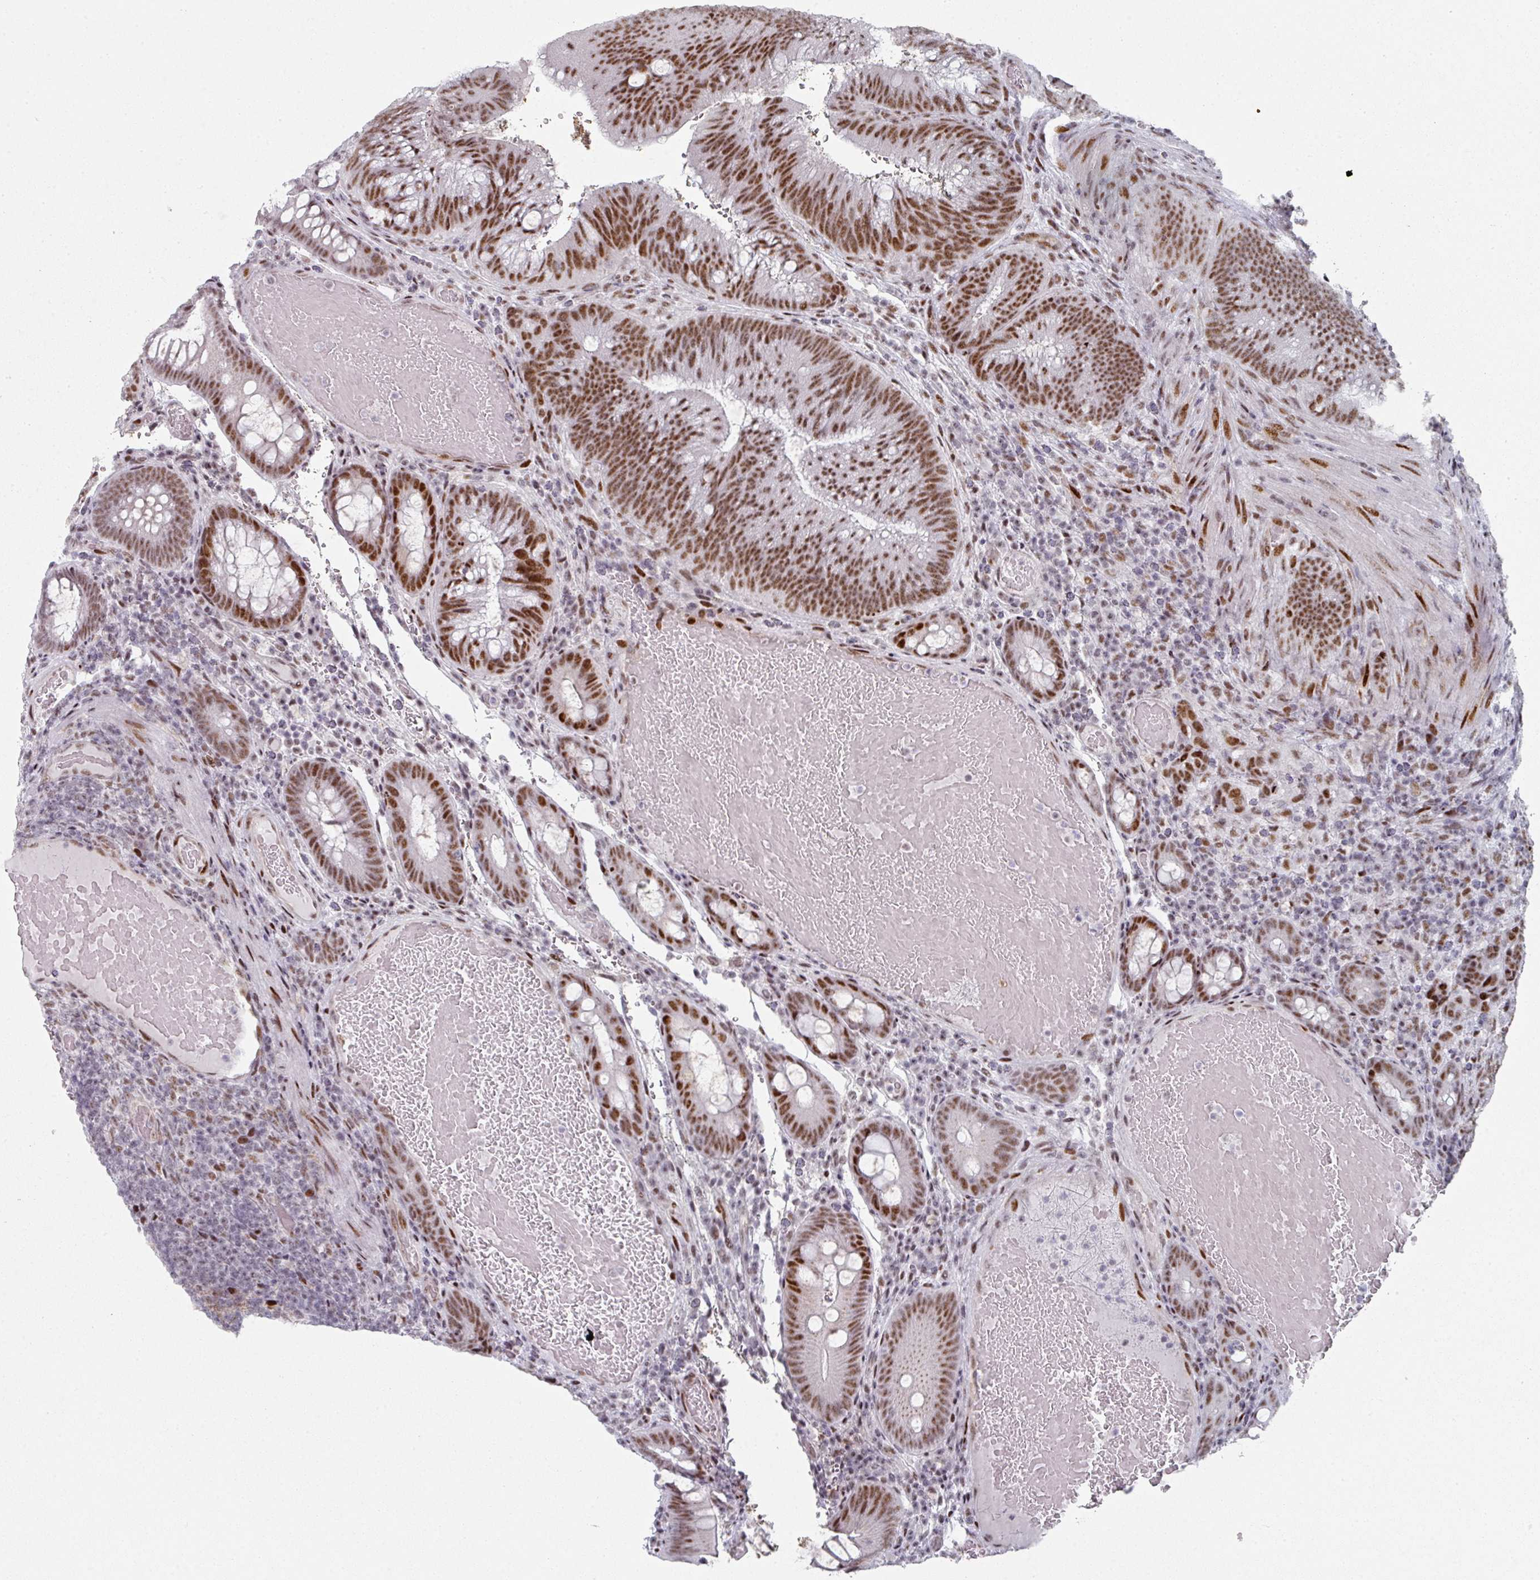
{"staining": {"intensity": "strong", "quantity": ">75%", "location": "nuclear"}, "tissue": "colorectal cancer", "cell_type": "Tumor cells", "image_type": "cancer", "snomed": [{"axis": "morphology", "description": "Adenocarcinoma, NOS"}, {"axis": "topography", "description": "Colon"}], "caption": "Immunohistochemical staining of colorectal adenocarcinoma shows strong nuclear protein staining in approximately >75% of tumor cells.", "gene": "SF3B5", "patient": {"sex": "female", "age": 43}}